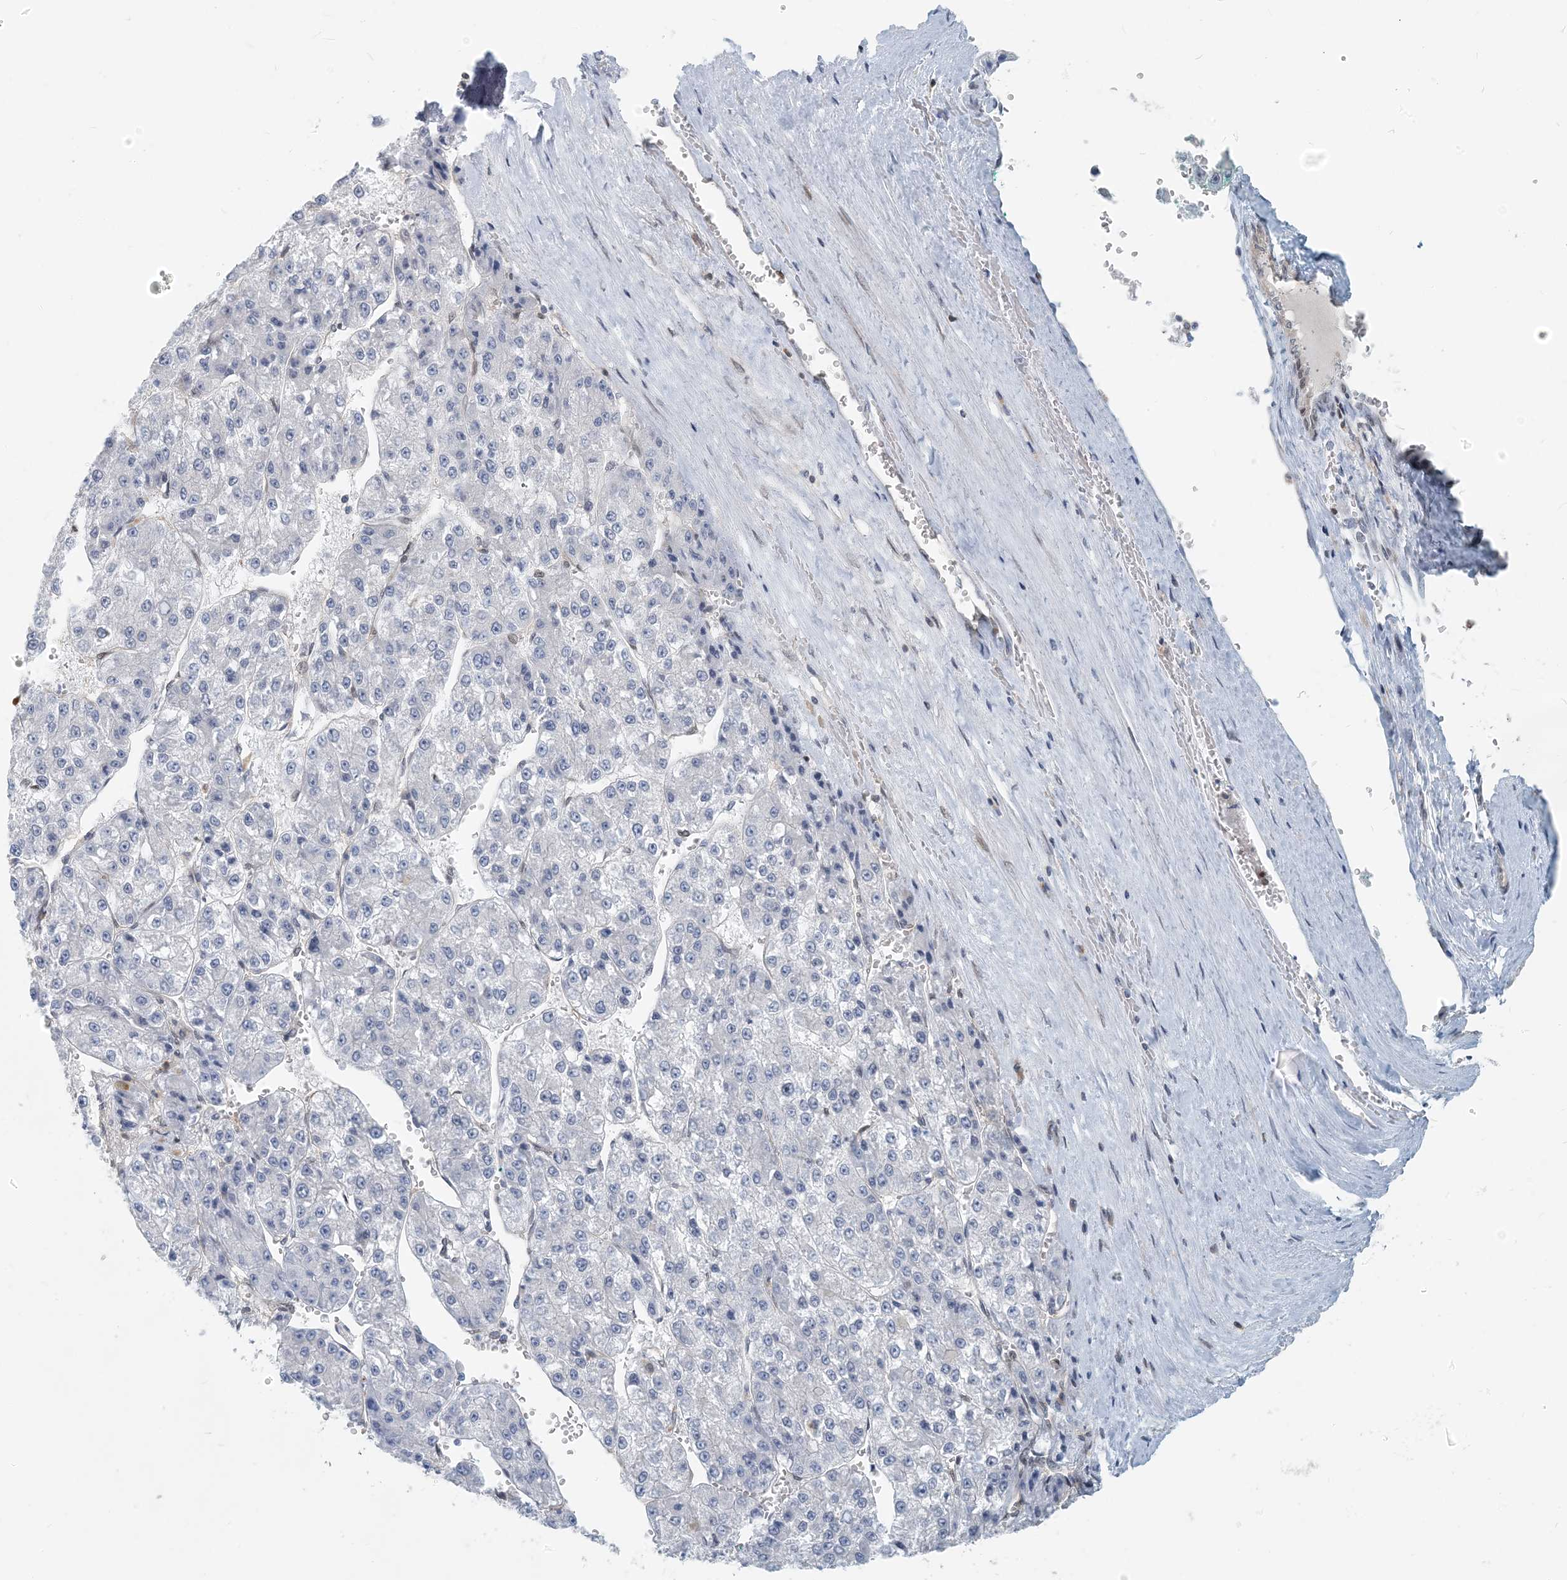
{"staining": {"intensity": "negative", "quantity": "none", "location": "none"}, "tissue": "liver cancer", "cell_type": "Tumor cells", "image_type": "cancer", "snomed": [{"axis": "morphology", "description": "Carcinoma, Hepatocellular, NOS"}, {"axis": "topography", "description": "Liver"}], "caption": "Immunohistochemical staining of human liver hepatocellular carcinoma exhibits no significant expression in tumor cells.", "gene": "ZC3H12A", "patient": {"sex": "female", "age": 73}}